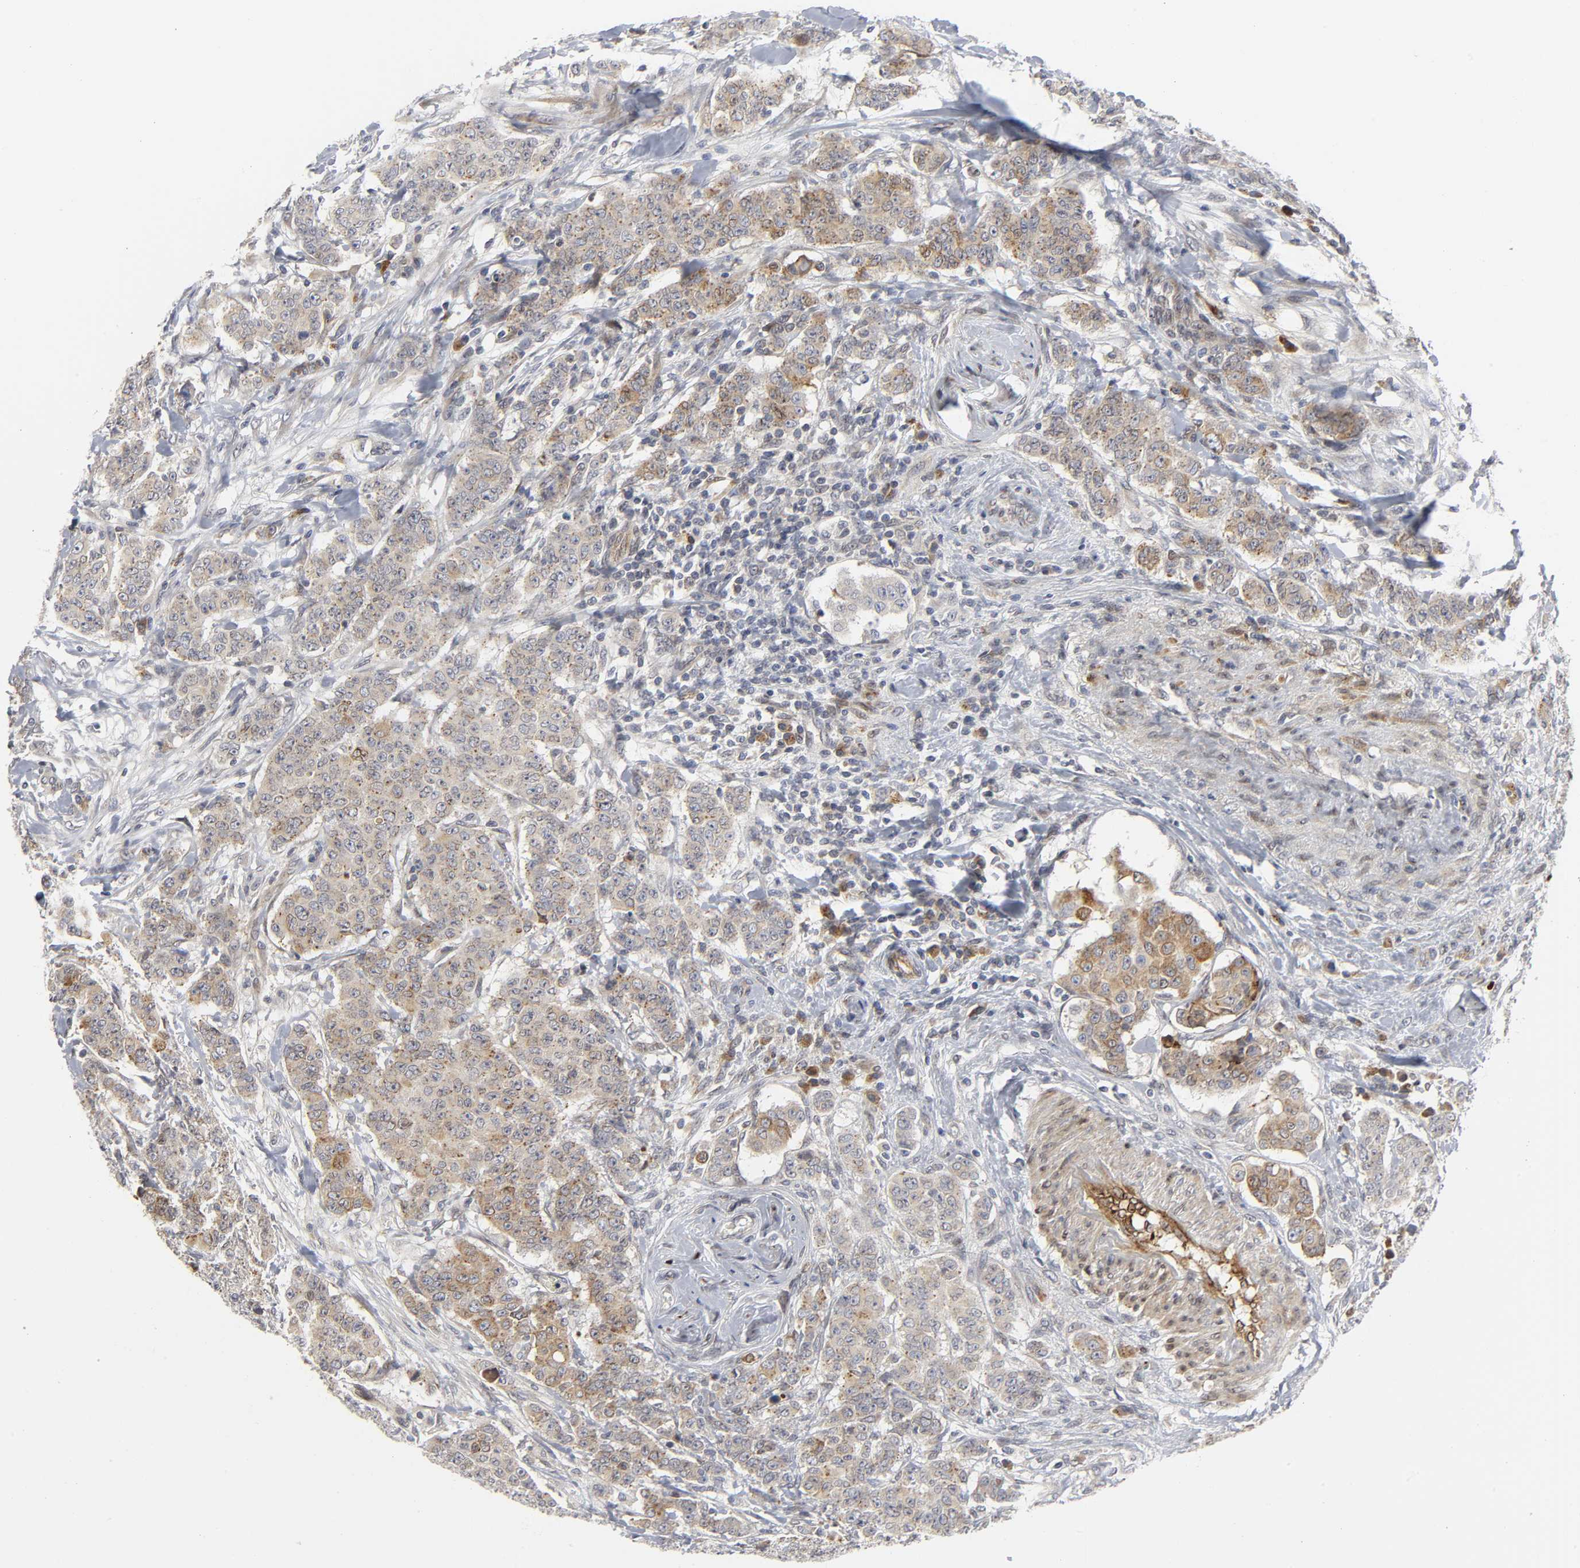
{"staining": {"intensity": "moderate", "quantity": ">75%", "location": "cytoplasmic/membranous"}, "tissue": "breast cancer", "cell_type": "Tumor cells", "image_type": "cancer", "snomed": [{"axis": "morphology", "description": "Duct carcinoma"}, {"axis": "topography", "description": "Breast"}], "caption": "Immunohistochemistry staining of infiltrating ductal carcinoma (breast), which displays medium levels of moderate cytoplasmic/membranous expression in approximately >75% of tumor cells indicating moderate cytoplasmic/membranous protein staining. The staining was performed using DAB (brown) for protein detection and nuclei were counterstained in hematoxylin (blue).", "gene": "ASB6", "patient": {"sex": "female", "age": 40}}